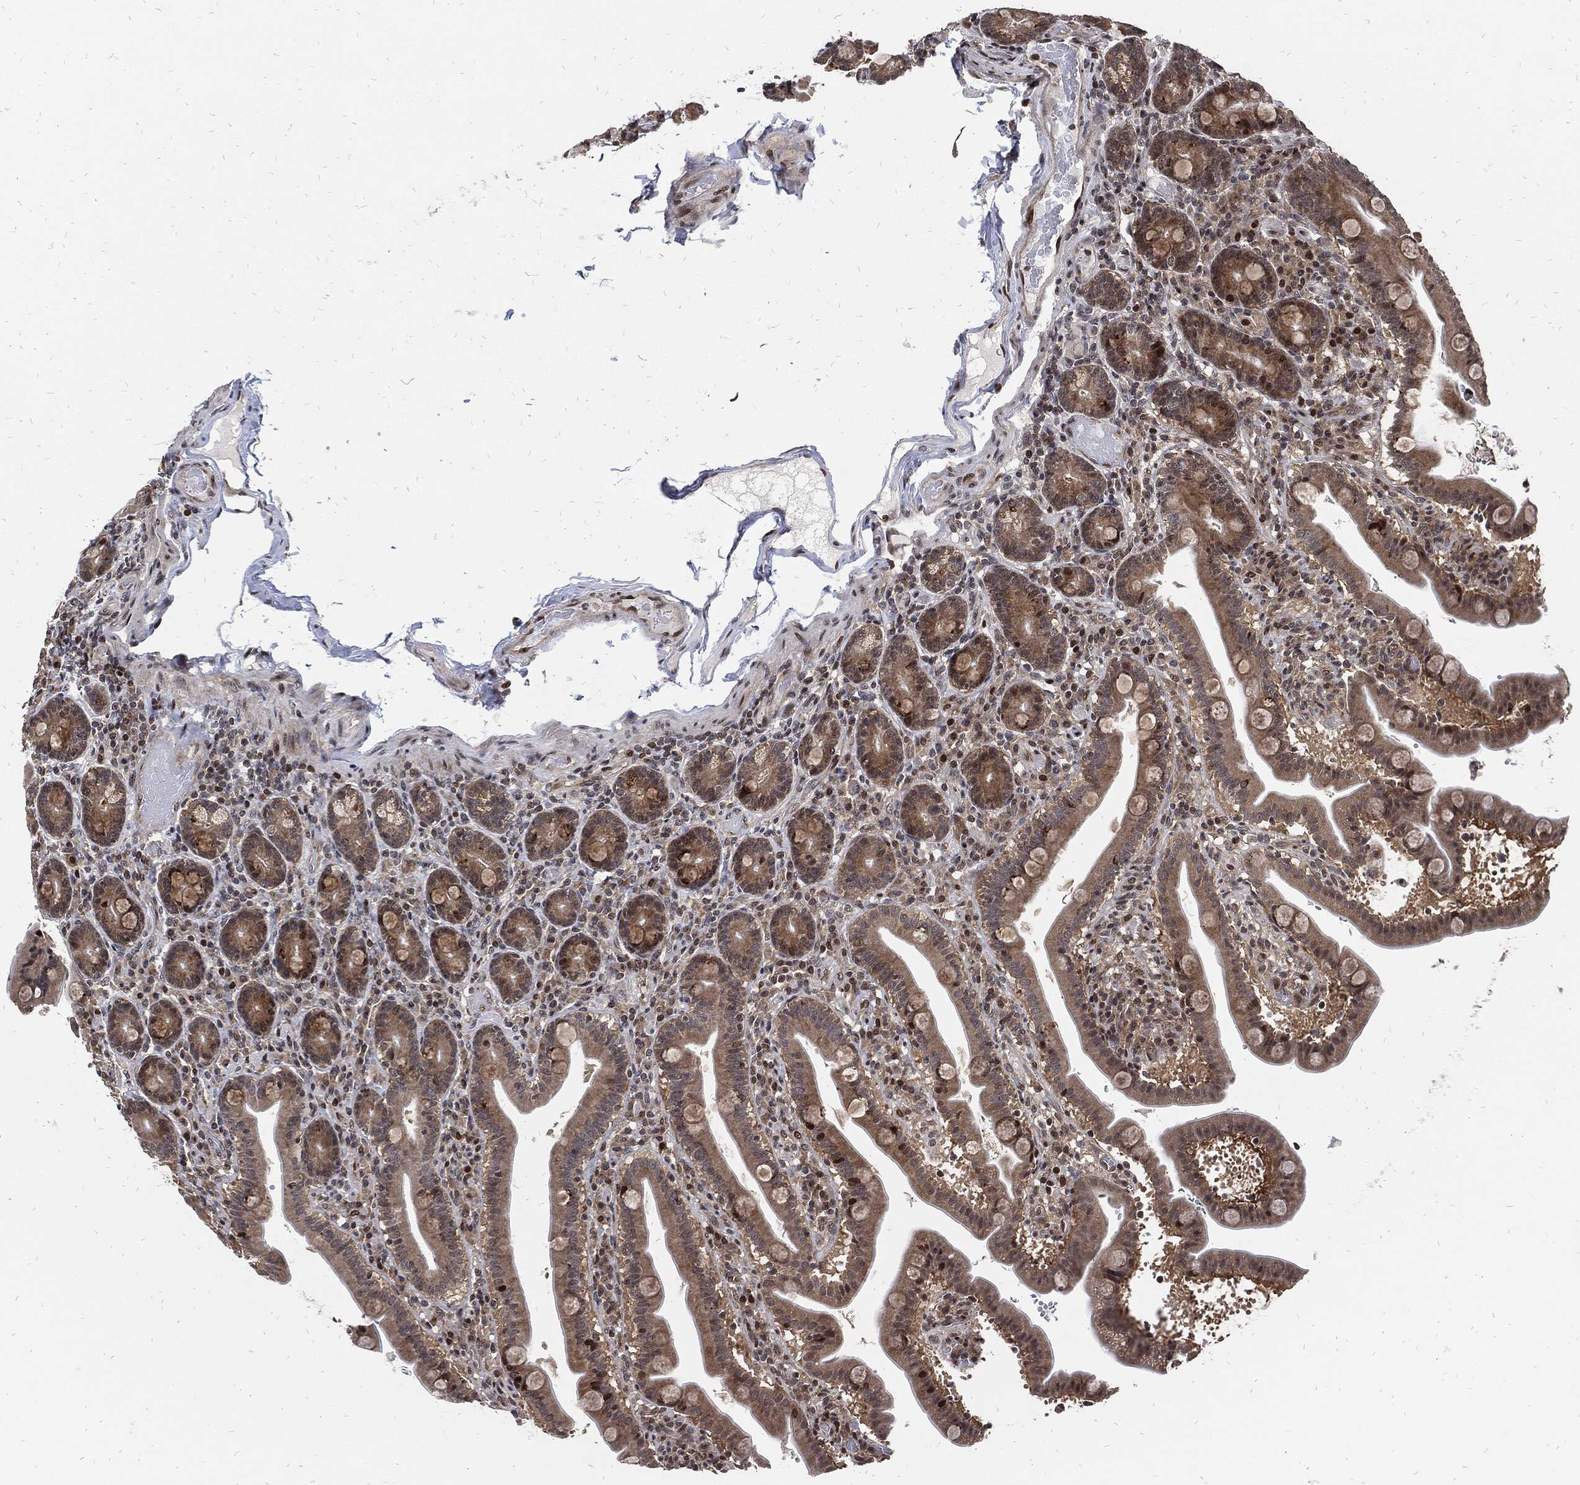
{"staining": {"intensity": "strong", "quantity": "<25%", "location": "nuclear"}, "tissue": "small intestine", "cell_type": "Glandular cells", "image_type": "normal", "snomed": [{"axis": "morphology", "description": "Normal tissue, NOS"}, {"axis": "topography", "description": "Small intestine"}], "caption": "IHC (DAB) staining of benign small intestine shows strong nuclear protein expression in approximately <25% of glandular cells.", "gene": "ZNF775", "patient": {"sex": "male", "age": 66}}